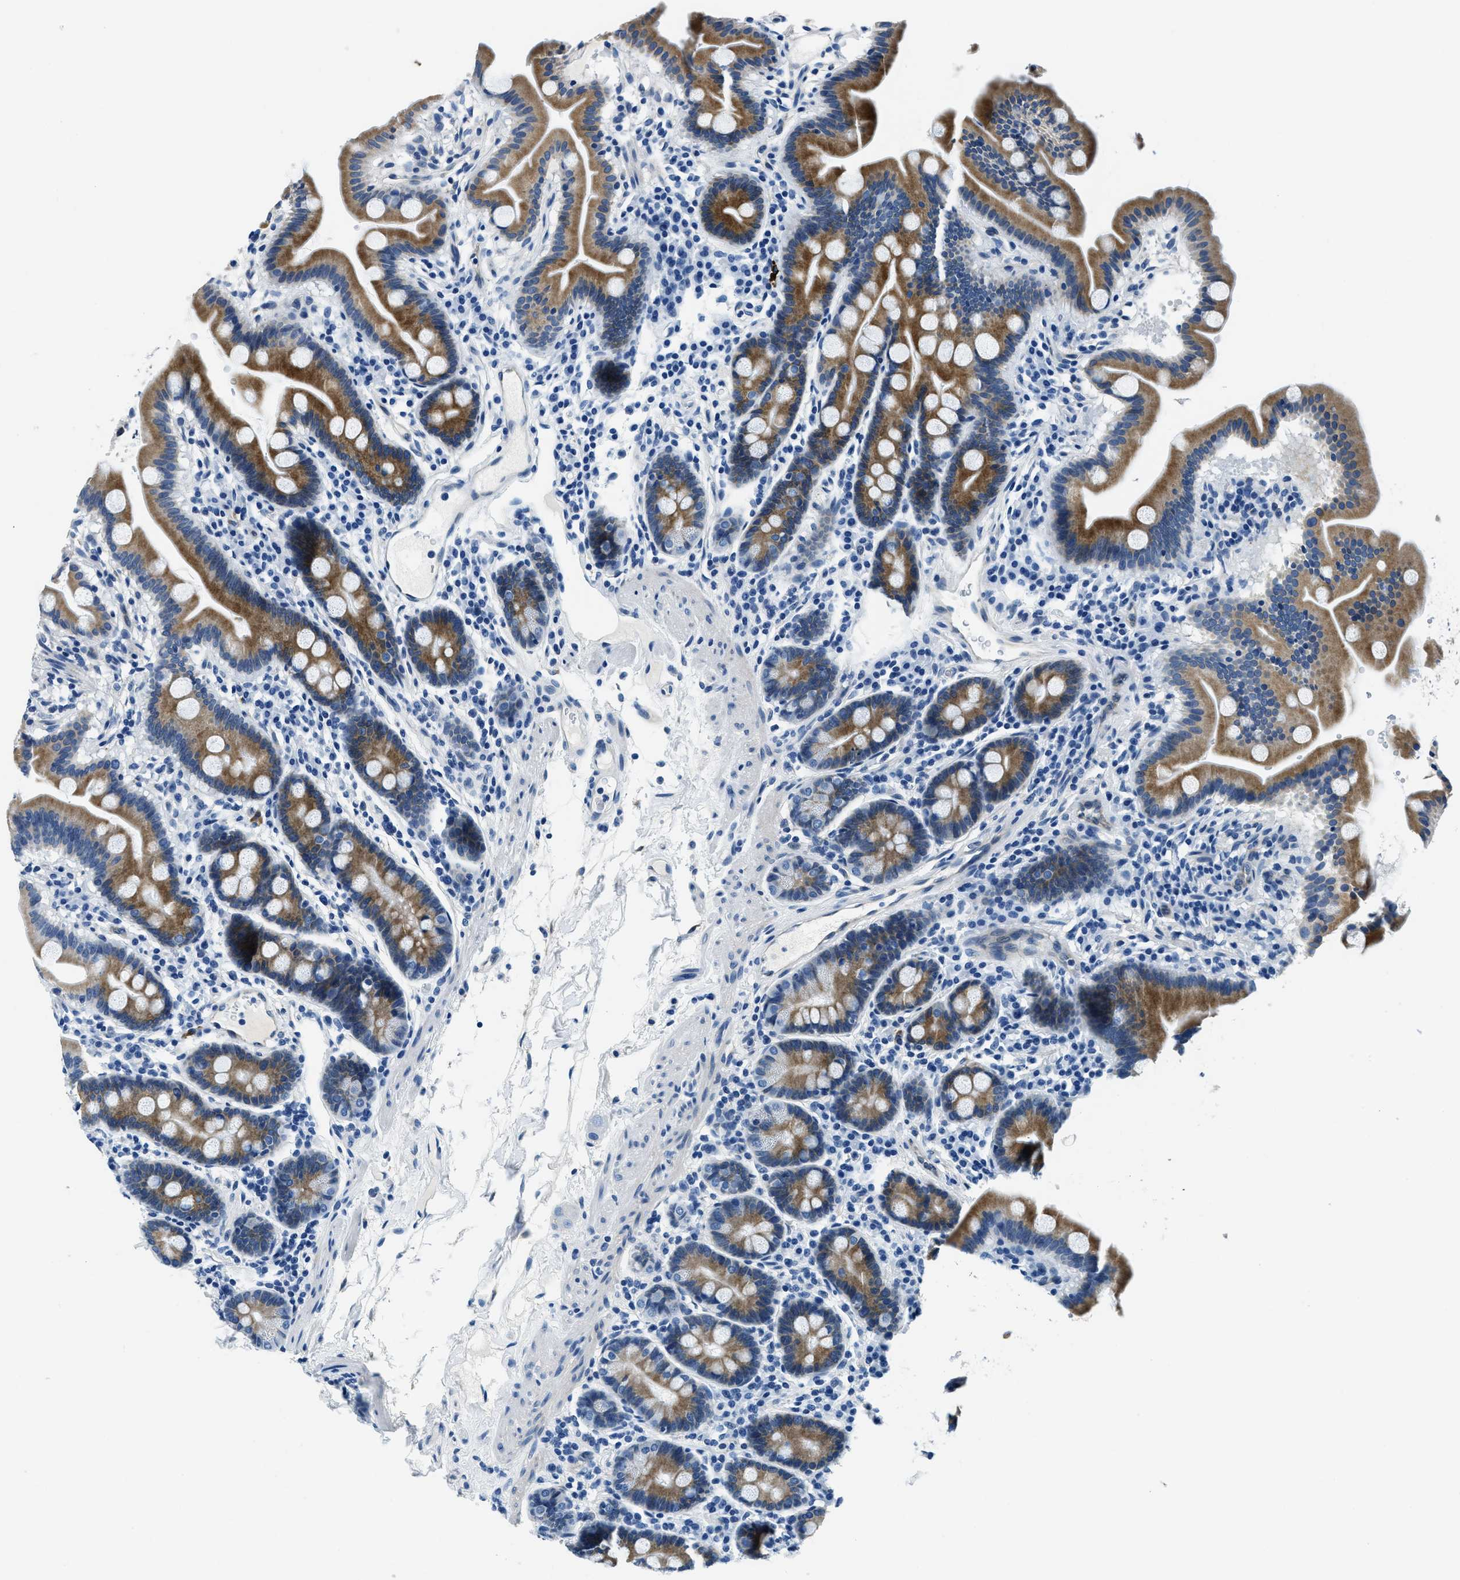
{"staining": {"intensity": "moderate", "quantity": ">75%", "location": "cytoplasmic/membranous"}, "tissue": "duodenum", "cell_type": "Glandular cells", "image_type": "normal", "snomed": [{"axis": "morphology", "description": "Normal tissue, NOS"}, {"axis": "topography", "description": "Duodenum"}], "caption": "Duodenum stained for a protein (brown) demonstrates moderate cytoplasmic/membranous positive staining in approximately >75% of glandular cells.", "gene": "UBAC2", "patient": {"sex": "male", "age": 50}}